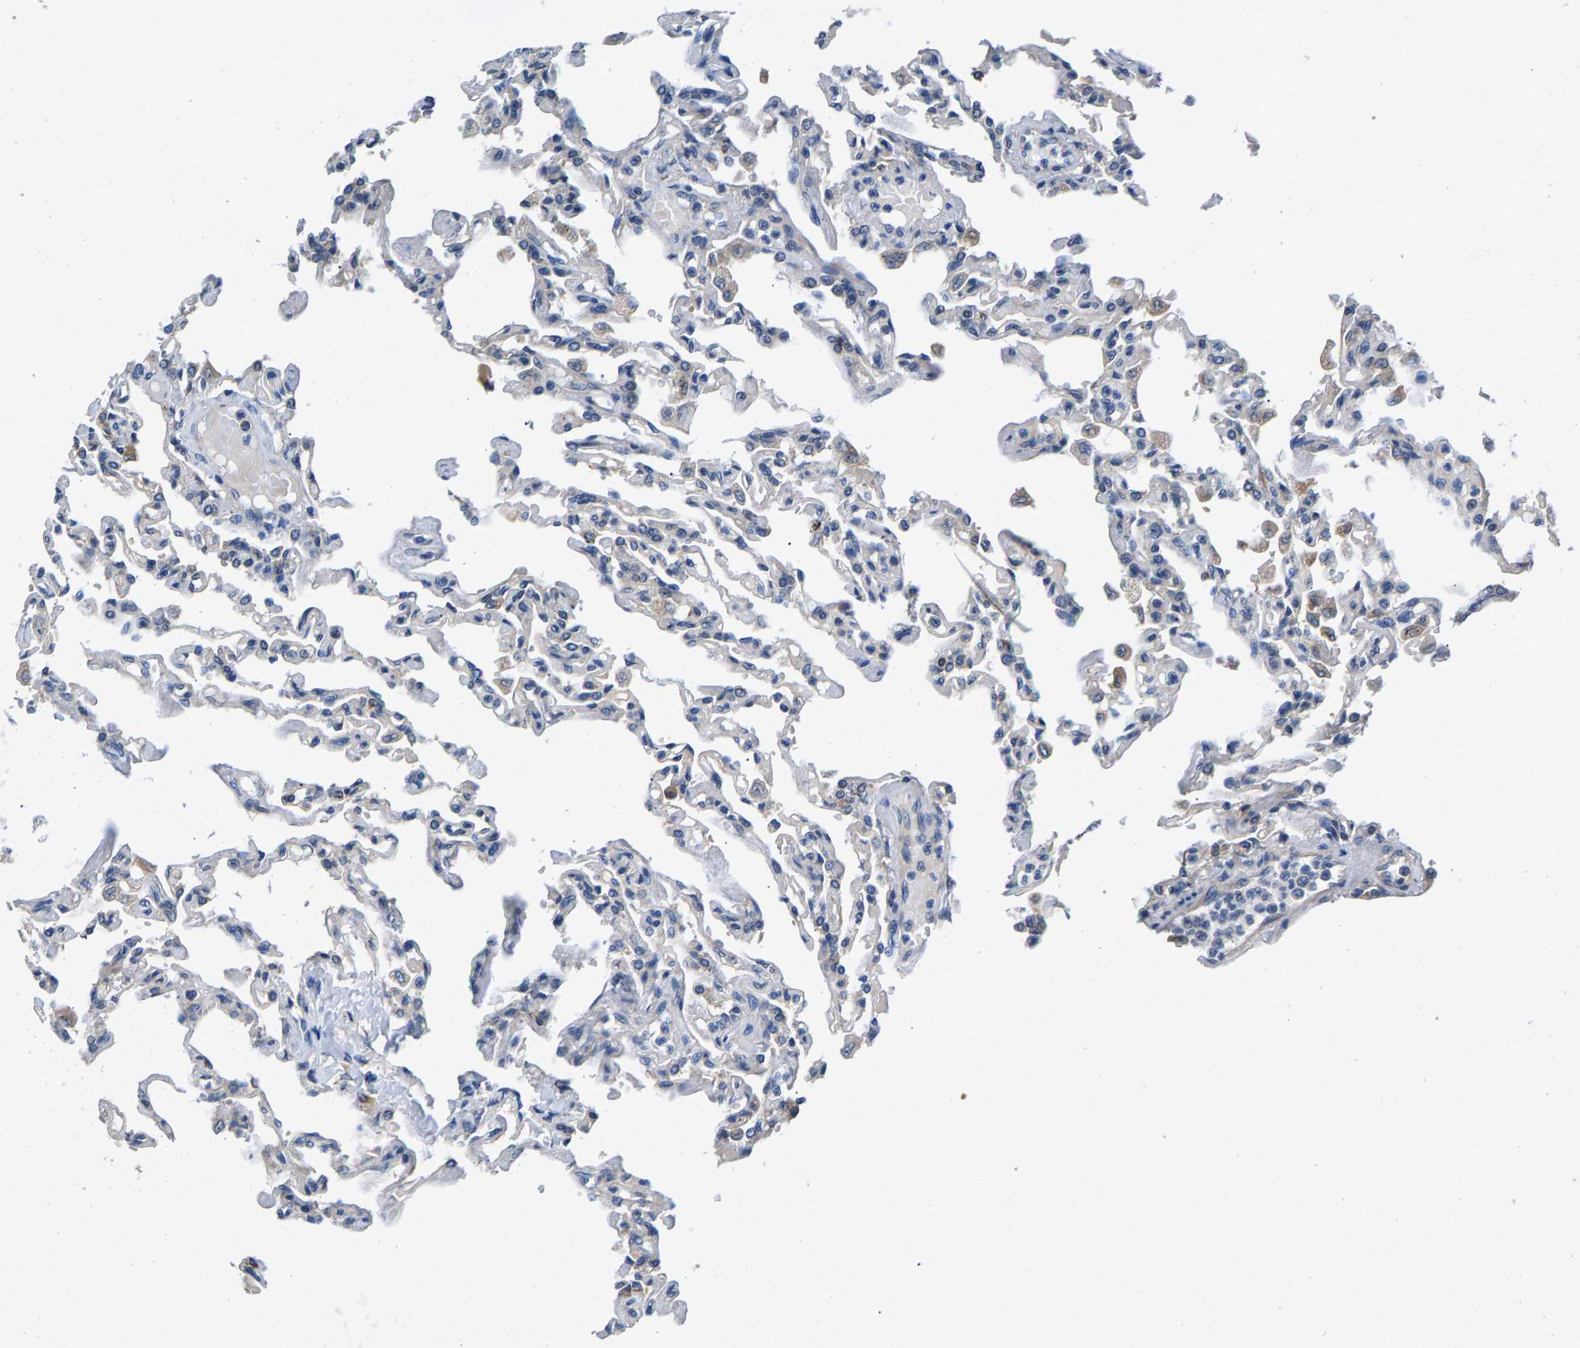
{"staining": {"intensity": "weak", "quantity": "<25%", "location": "cytoplasmic/membranous"}, "tissue": "lung", "cell_type": "Alveolar cells", "image_type": "normal", "snomed": [{"axis": "morphology", "description": "Normal tissue, NOS"}, {"axis": "topography", "description": "Lung"}], "caption": "DAB immunohistochemical staining of normal lung exhibits no significant expression in alveolar cells. The staining is performed using DAB brown chromogen with nuclei counter-stained in using hematoxylin.", "gene": "NT5C", "patient": {"sex": "male", "age": 21}}